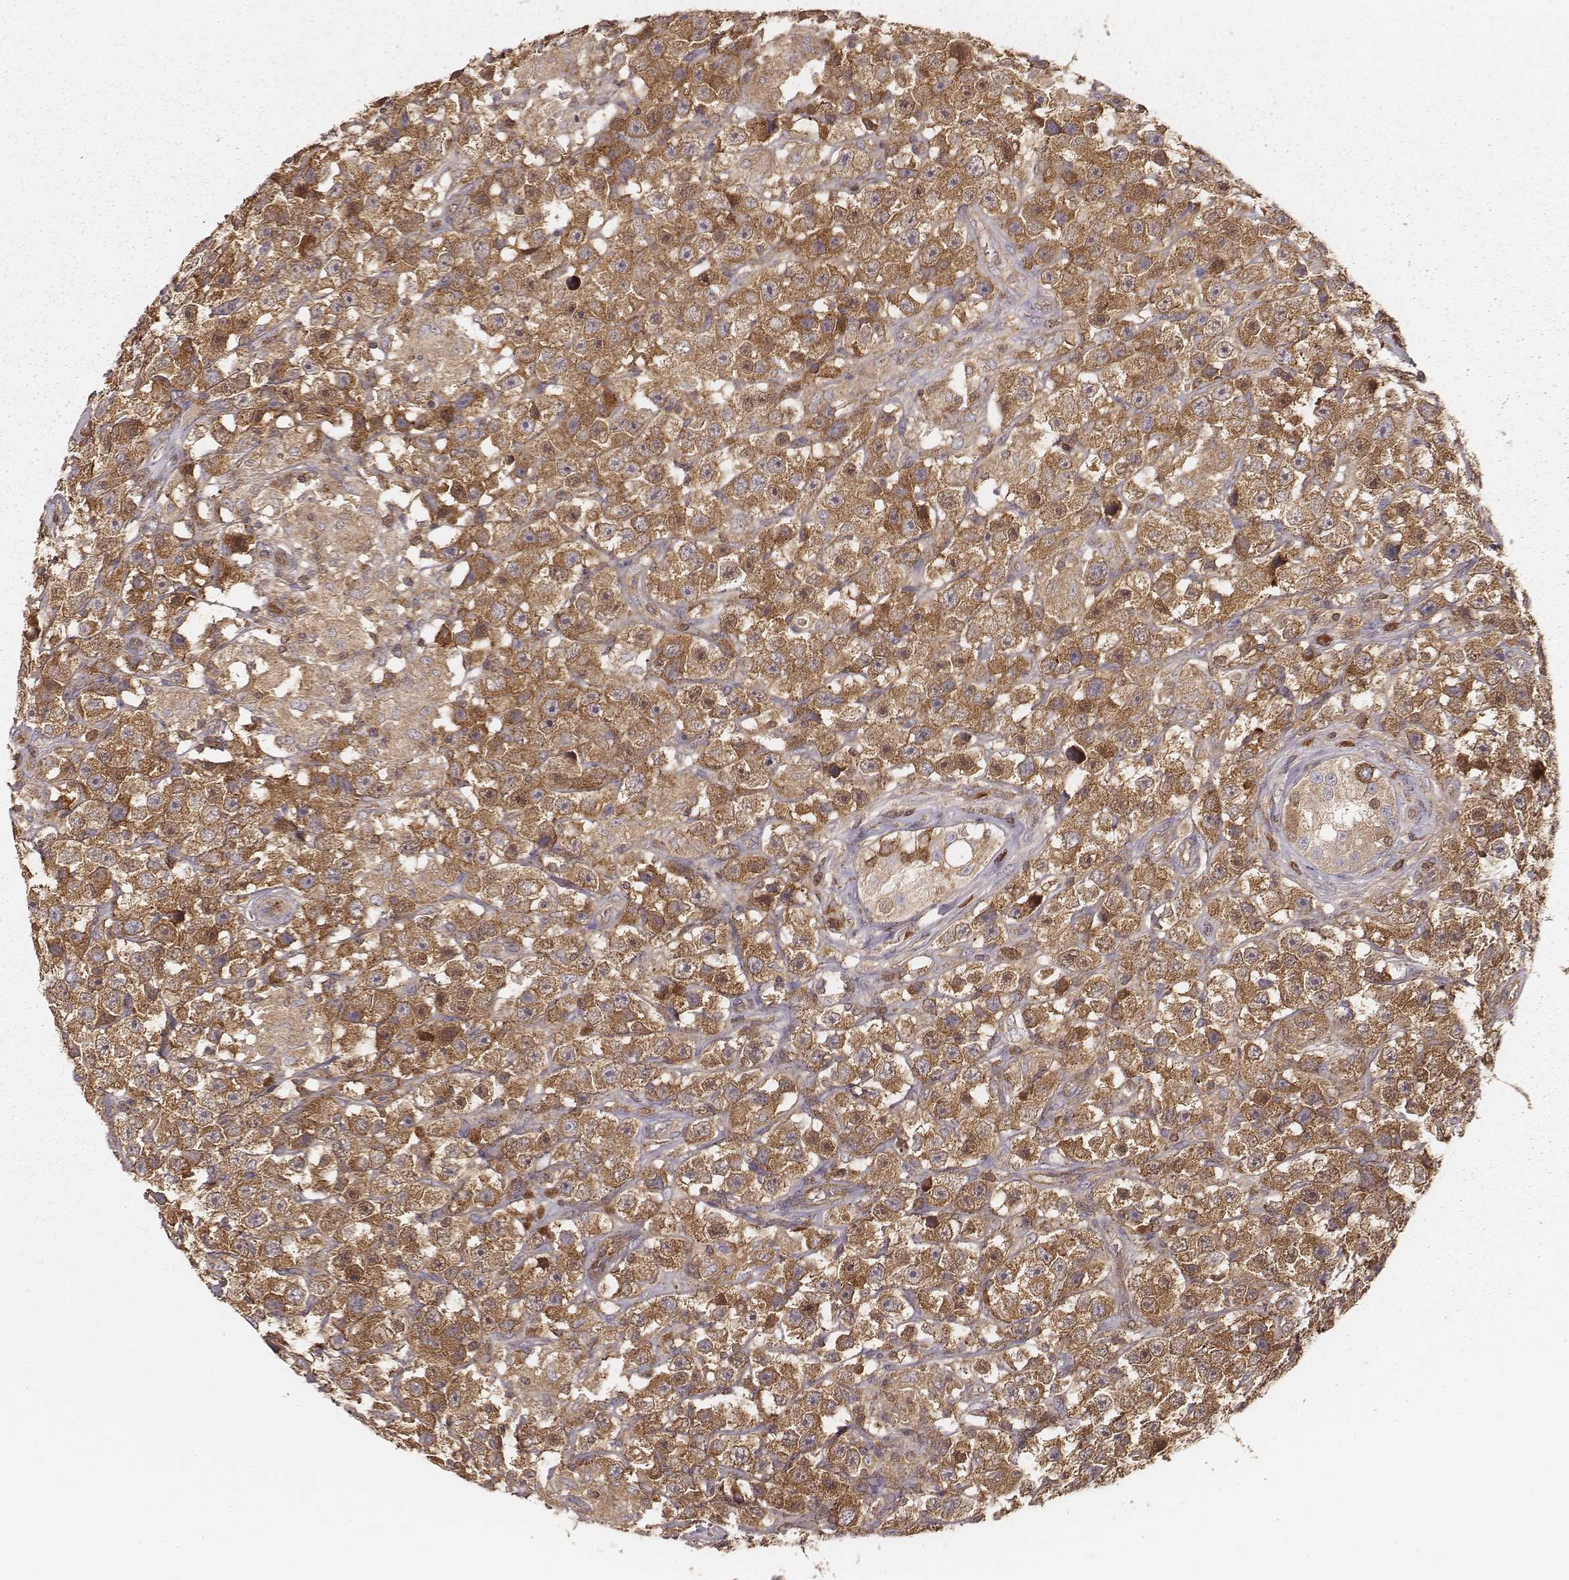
{"staining": {"intensity": "moderate", "quantity": ">75%", "location": "cytoplasmic/membranous"}, "tissue": "testis cancer", "cell_type": "Tumor cells", "image_type": "cancer", "snomed": [{"axis": "morphology", "description": "Seminoma, NOS"}, {"axis": "topography", "description": "Testis"}], "caption": "Human seminoma (testis) stained with a brown dye shows moderate cytoplasmic/membranous positive positivity in about >75% of tumor cells.", "gene": "CARS1", "patient": {"sex": "male", "age": 45}}